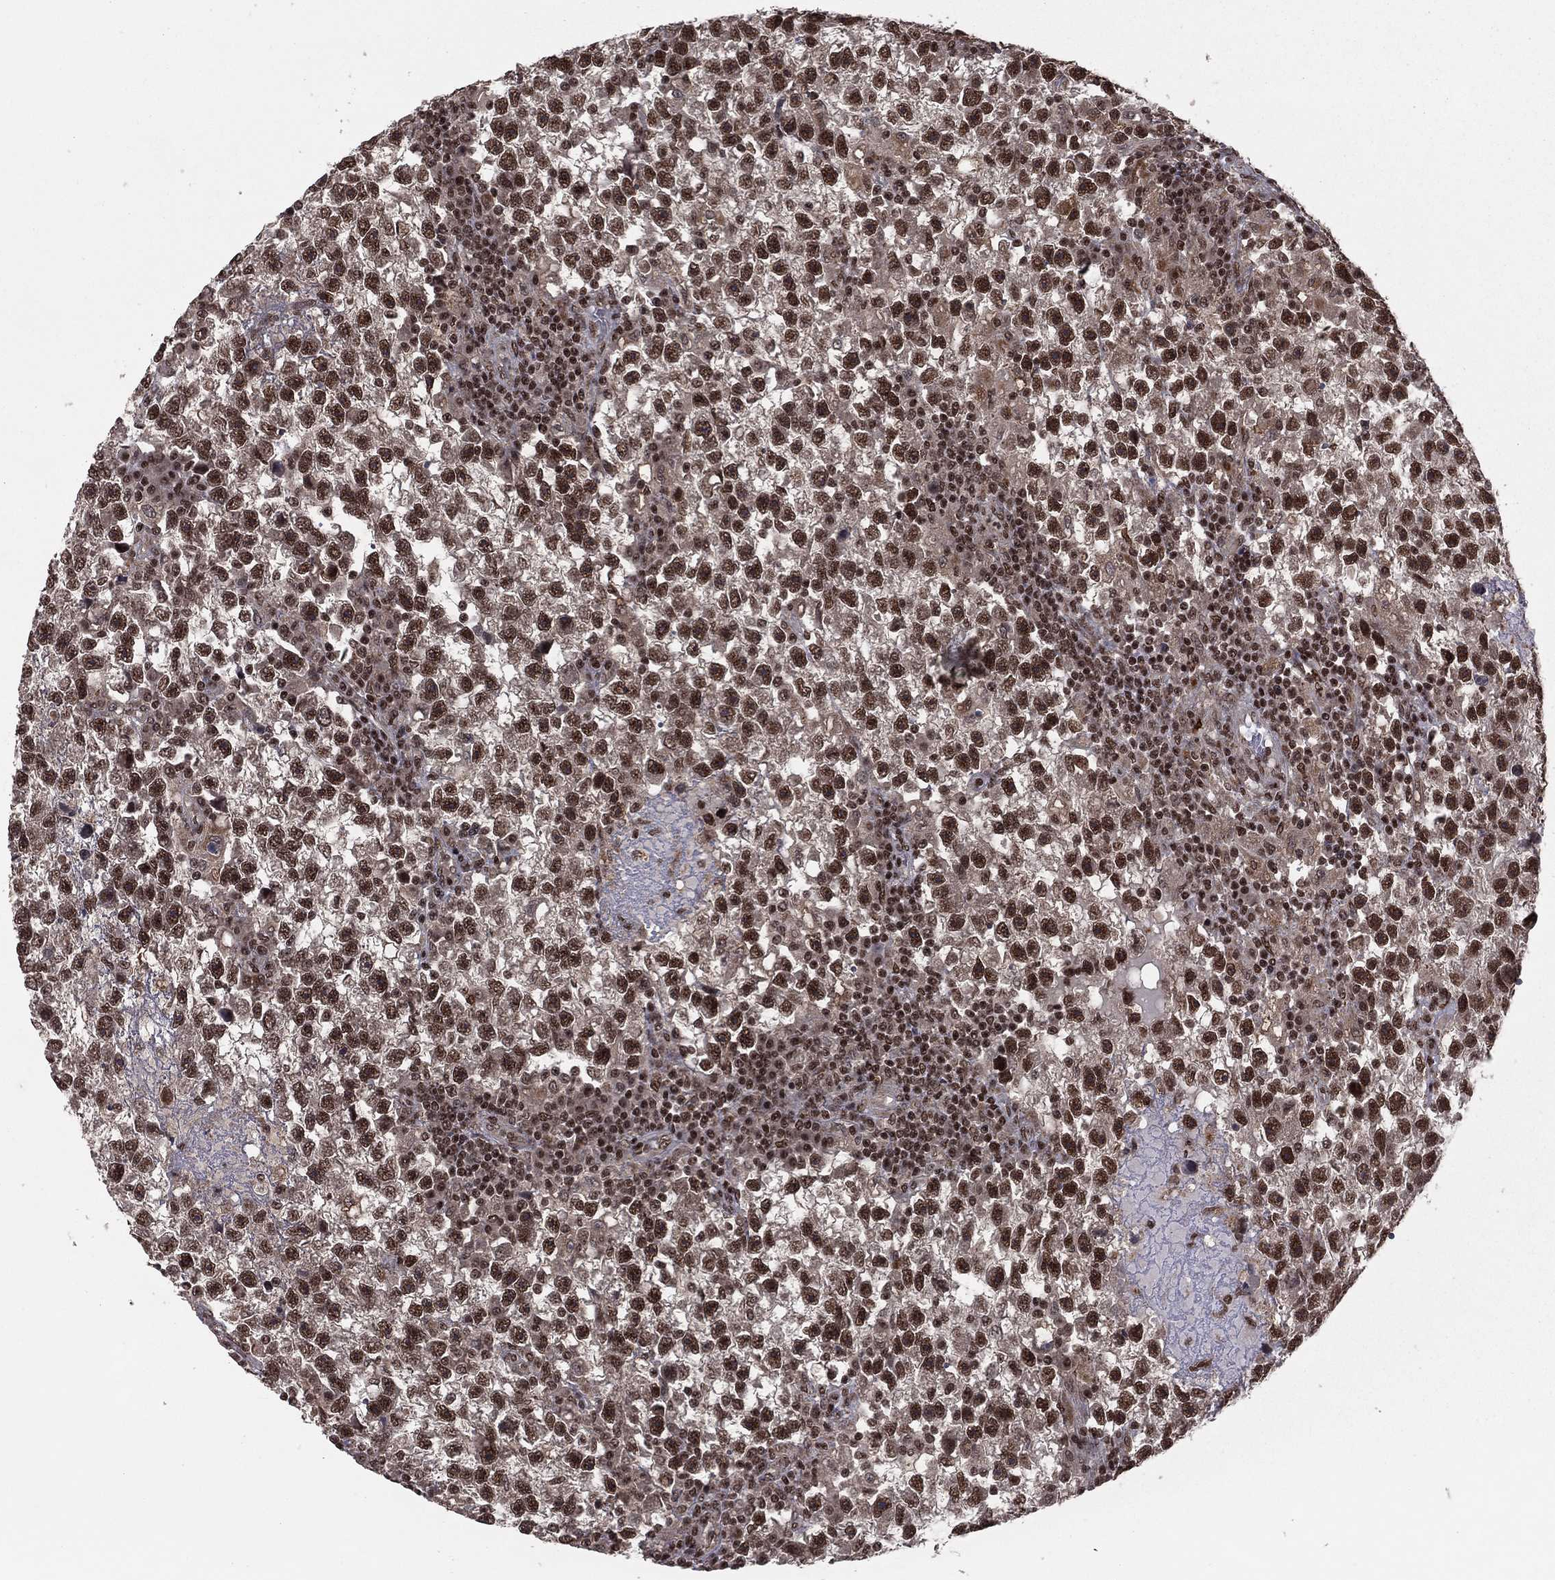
{"staining": {"intensity": "strong", "quantity": ">75%", "location": "nuclear"}, "tissue": "testis cancer", "cell_type": "Tumor cells", "image_type": "cancer", "snomed": [{"axis": "morphology", "description": "Seminoma, NOS"}, {"axis": "topography", "description": "Testis"}], "caption": "Testis seminoma was stained to show a protein in brown. There is high levels of strong nuclear staining in about >75% of tumor cells.", "gene": "NFYB", "patient": {"sex": "male", "age": 47}}